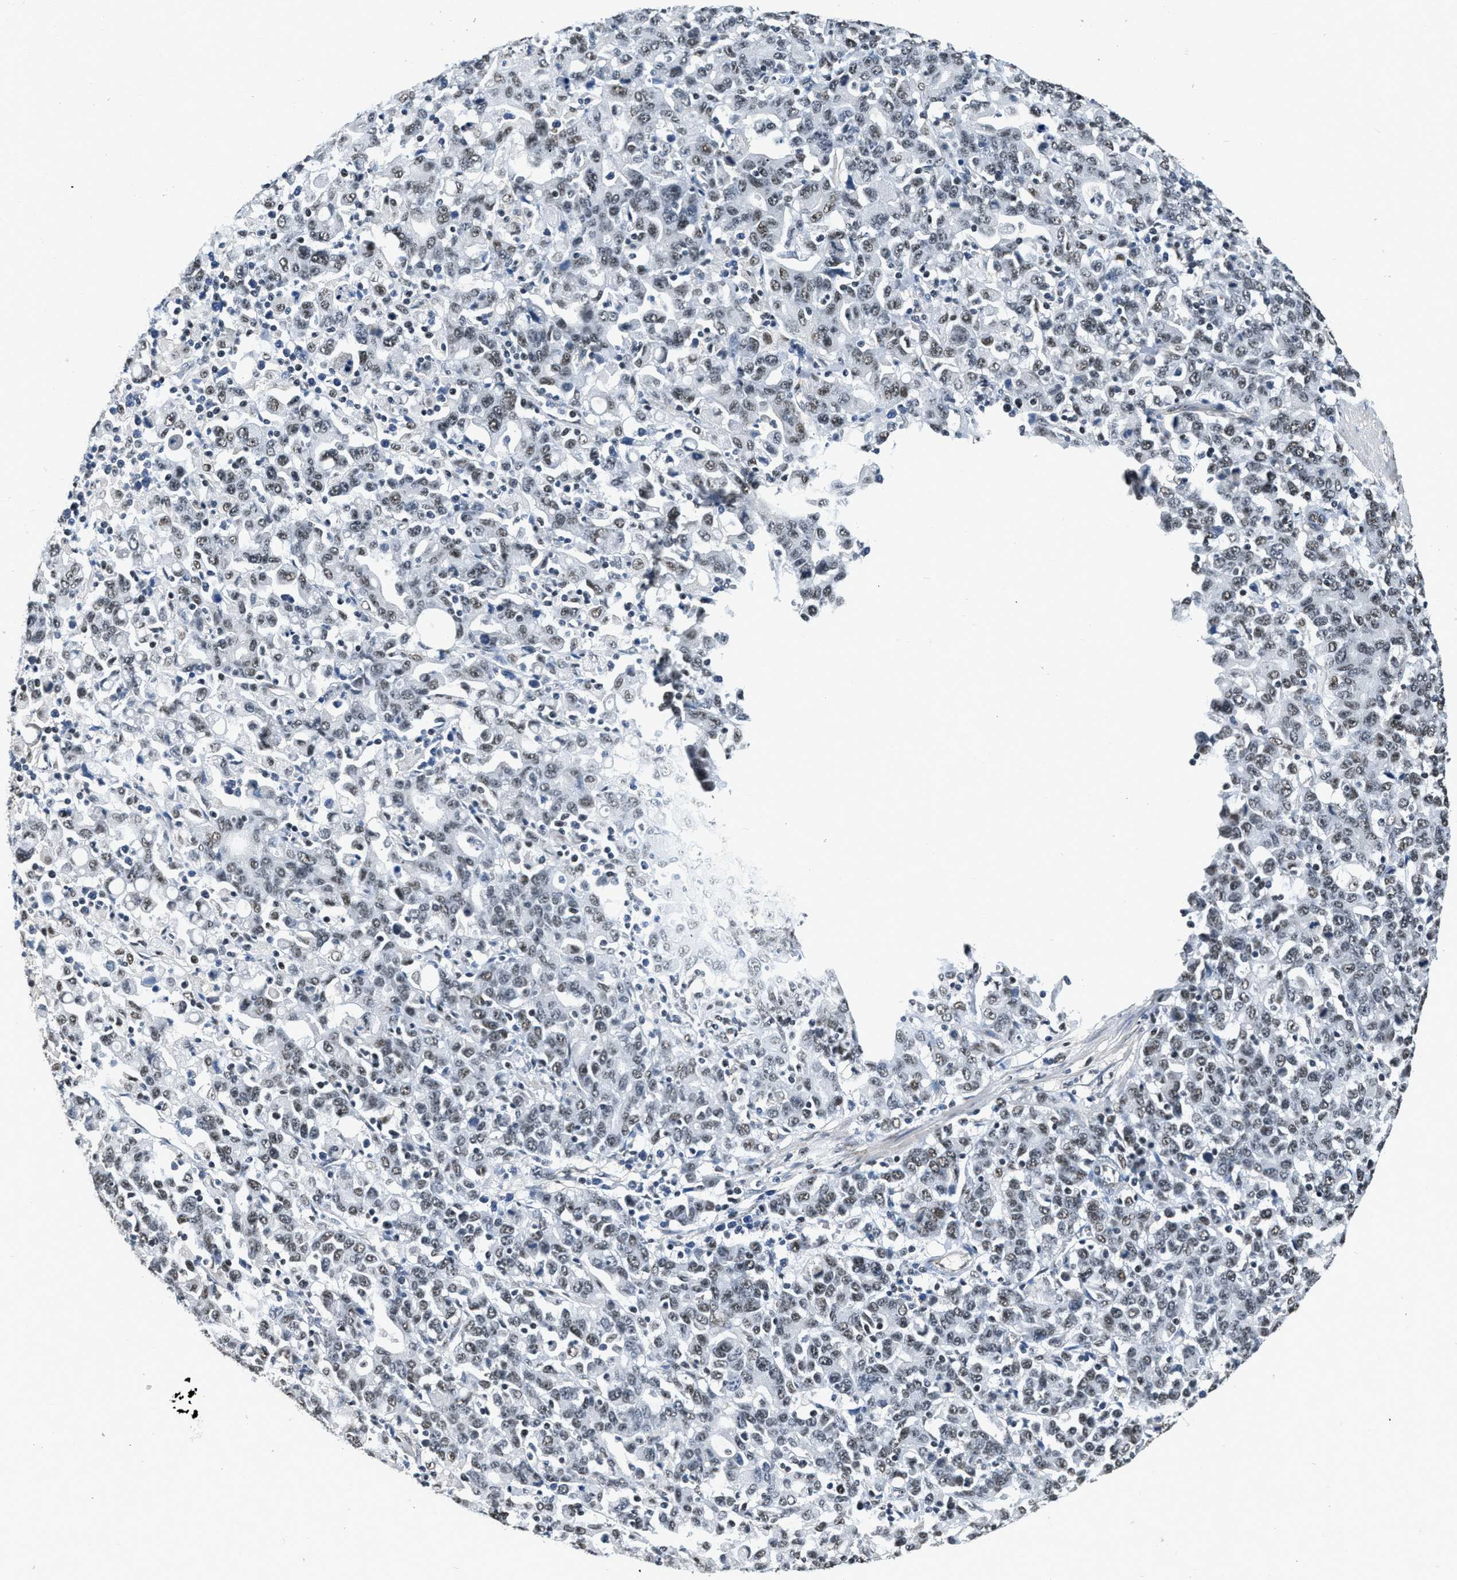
{"staining": {"intensity": "weak", "quantity": ">75%", "location": "nuclear"}, "tissue": "stomach cancer", "cell_type": "Tumor cells", "image_type": "cancer", "snomed": [{"axis": "morphology", "description": "Adenocarcinoma, NOS"}, {"axis": "topography", "description": "Stomach, upper"}], "caption": "IHC staining of stomach adenocarcinoma, which shows low levels of weak nuclear positivity in approximately >75% of tumor cells indicating weak nuclear protein expression. The staining was performed using DAB (brown) for protein detection and nuclei were counterstained in hematoxylin (blue).", "gene": "CCNE1", "patient": {"sex": "male", "age": 69}}